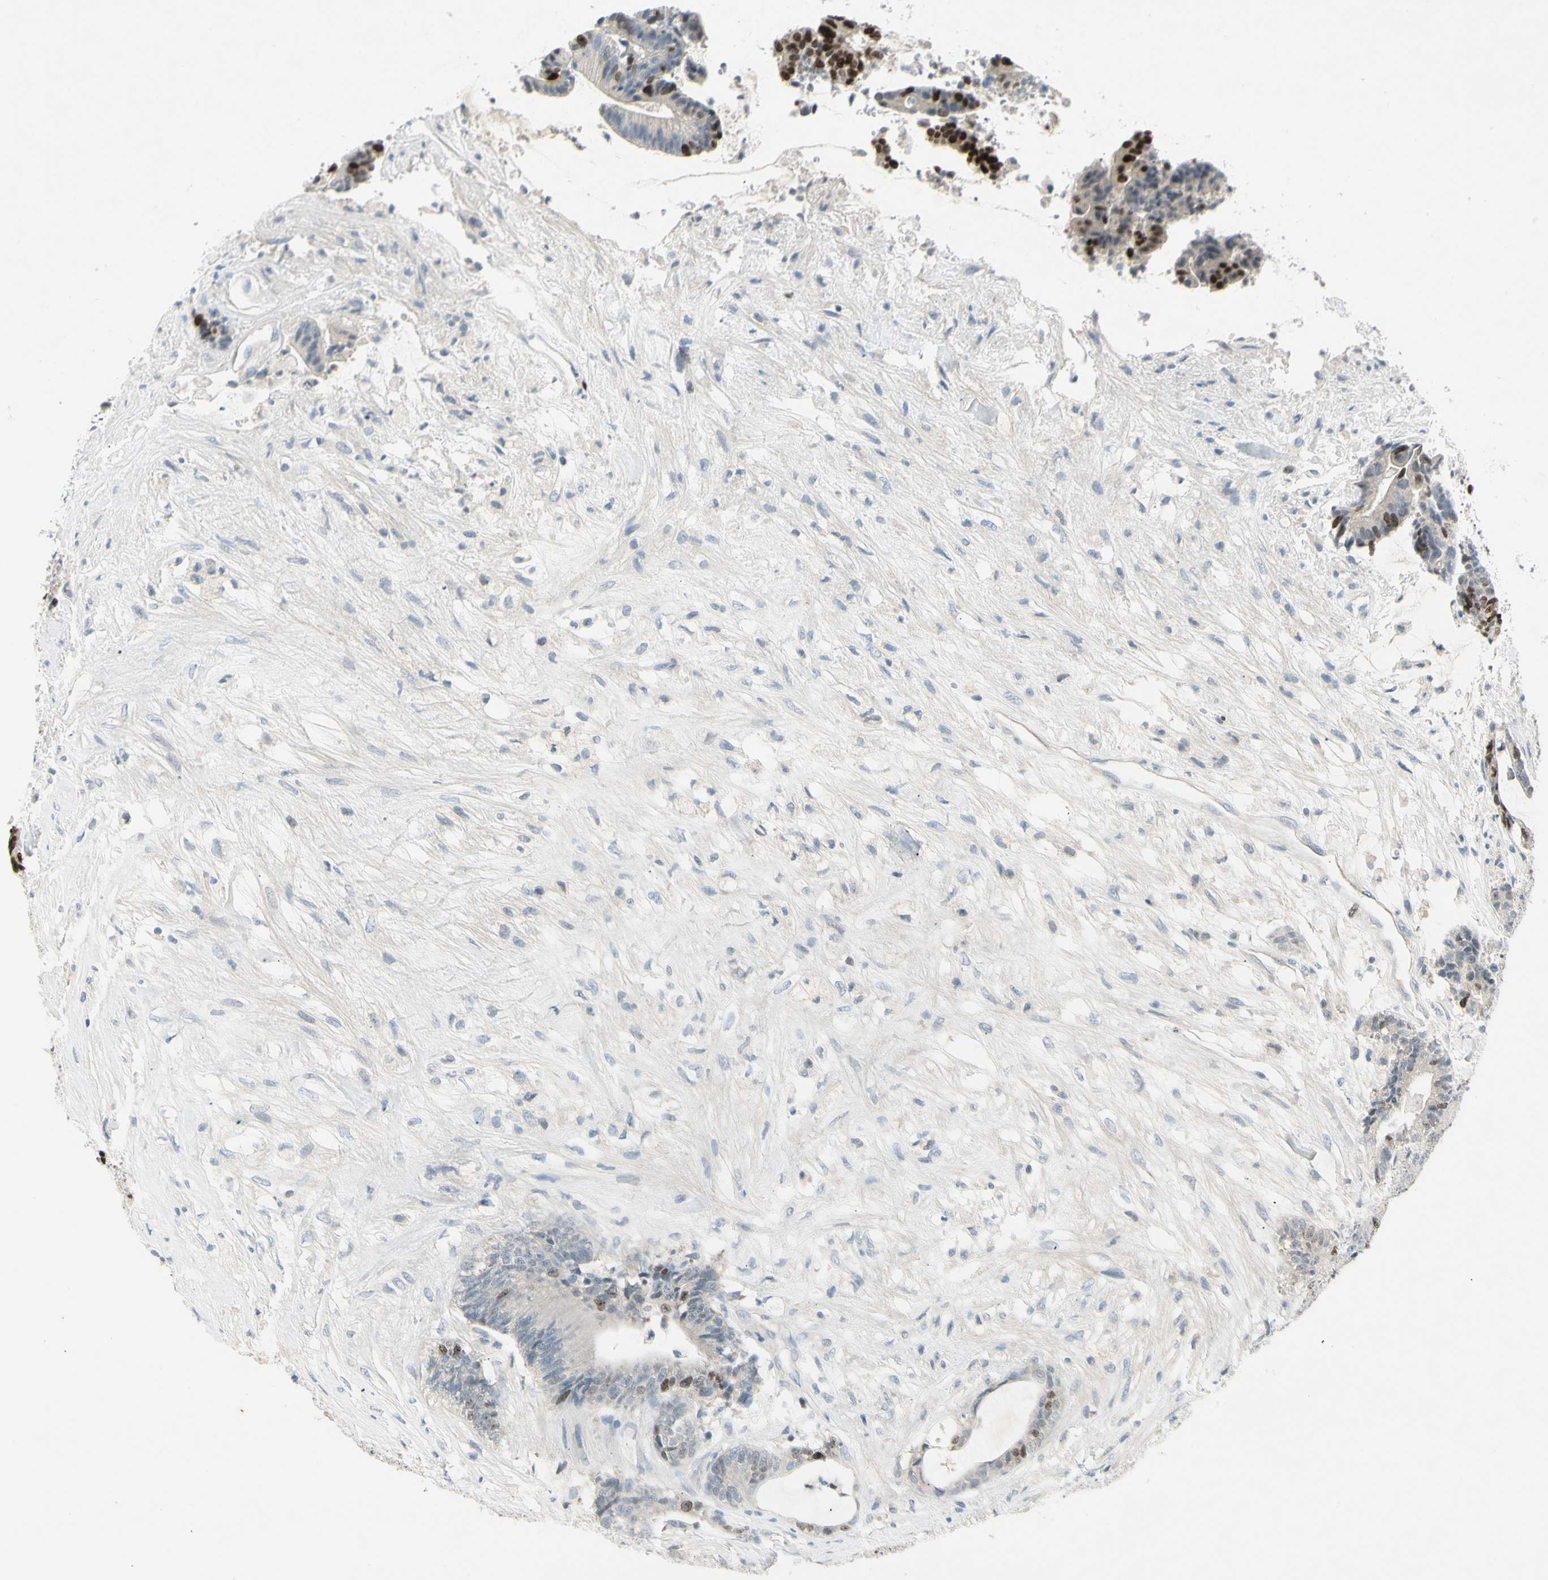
{"staining": {"intensity": "strong", "quantity": "<25%", "location": "nuclear"}, "tissue": "colorectal cancer", "cell_type": "Tumor cells", "image_type": "cancer", "snomed": [{"axis": "morphology", "description": "Adenocarcinoma, NOS"}, {"axis": "topography", "description": "Colon"}], "caption": "The photomicrograph shows a brown stain indicating the presence of a protein in the nuclear of tumor cells in colorectal adenocarcinoma.", "gene": "PITX1", "patient": {"sex": "female", "age": 84}}